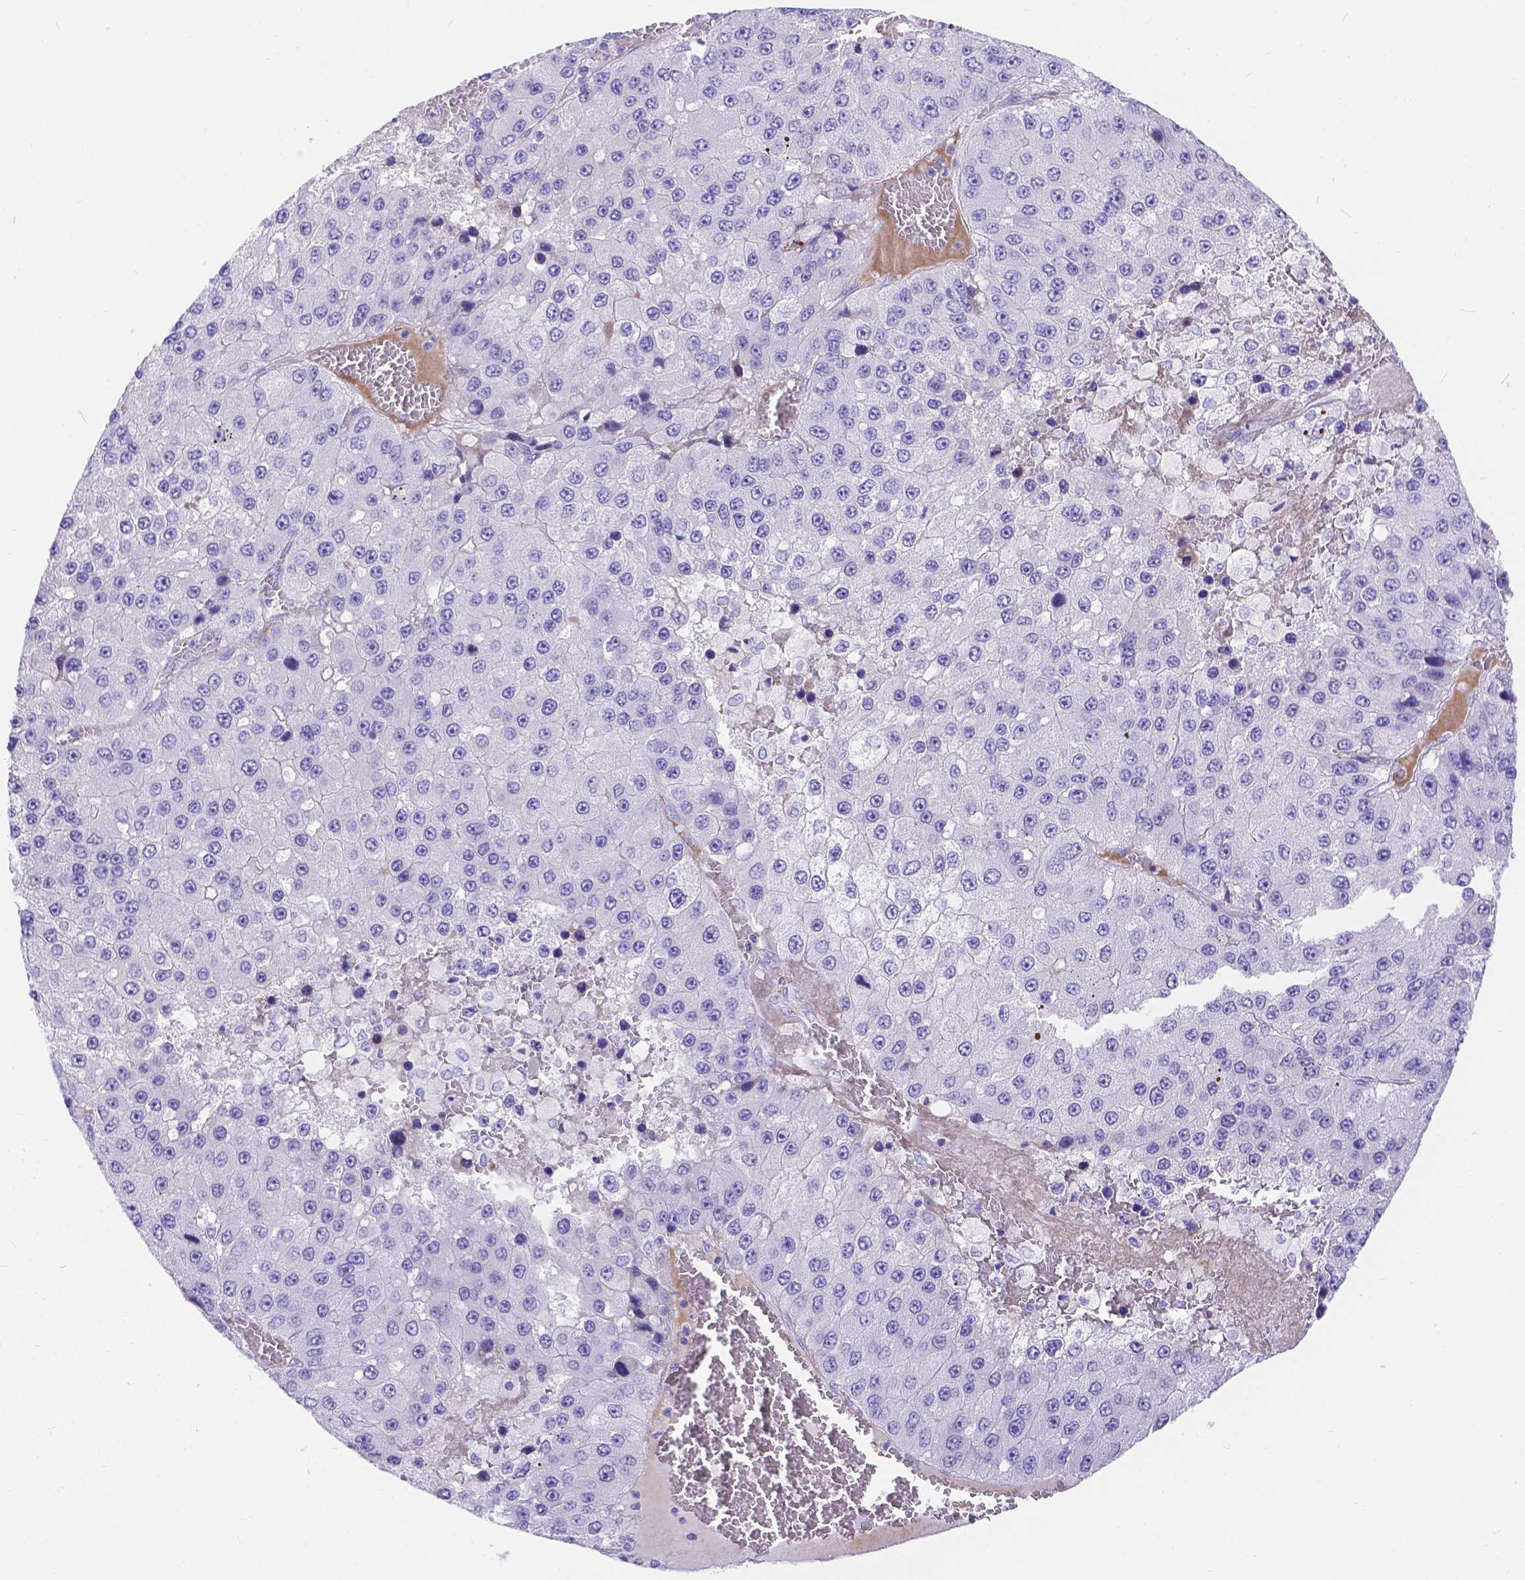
{"staining": {"intensity": "negative", "quantity": "none", "location": "none"}, "tissue": "liver cancer", "cell_type": "Tumor cells", "image_type": "cancer", "snomed": [{"axis": "morphology", "description": "Carcinoma, Hepatocellular, NOS"}, {"axis": "topography", "description": "Liver"}], "caption": "A high-resolution histopathology image shows IHC staining of liver cancer, which shows no significant expression in tumor cells.", "gene": "KLHL10", "patient": {"sex": "female", "age": 73}}